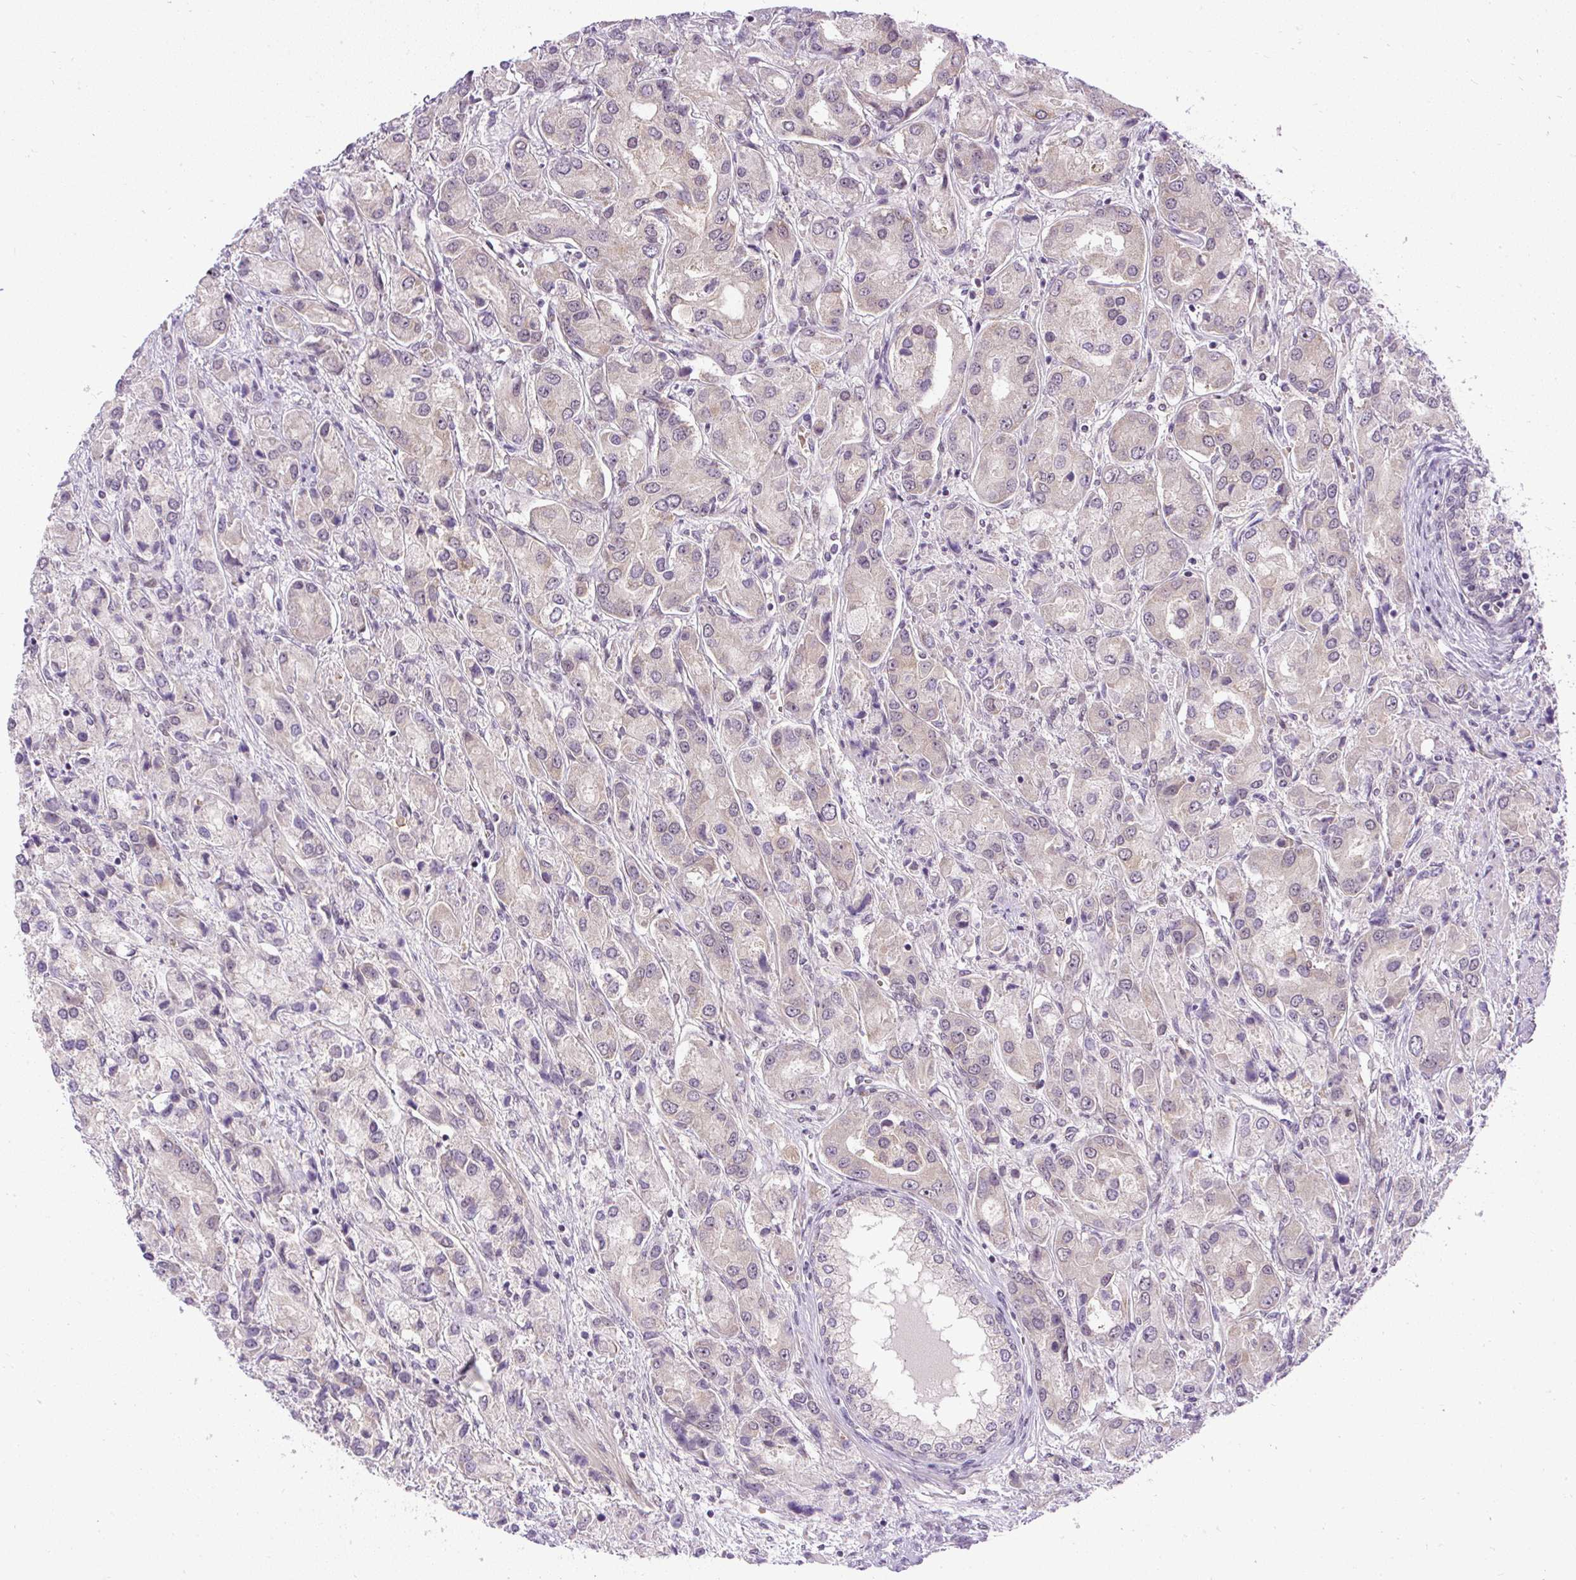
{"staining": {"intensity": "weak", "quantity": "<25%", "location": "cytoplasmic/membranous,nuclear"}, "tissue": "prostate cancer", "cell_type": "Tumor cells", "image_type": "cancer", "snomed": [{"axis": "morphology", "description": "Adenocarcinoma, High grade"}, {"axis": "topography", "description": "Prostate"}], "caption": "The immunohistochemistry (IHC) image has no significant staining in tumor cells of adenocarcinoma (high-grade) (prostate) tissue.", "gene": "FAM117B", "patient": {"sex": "male", "age": 67}}